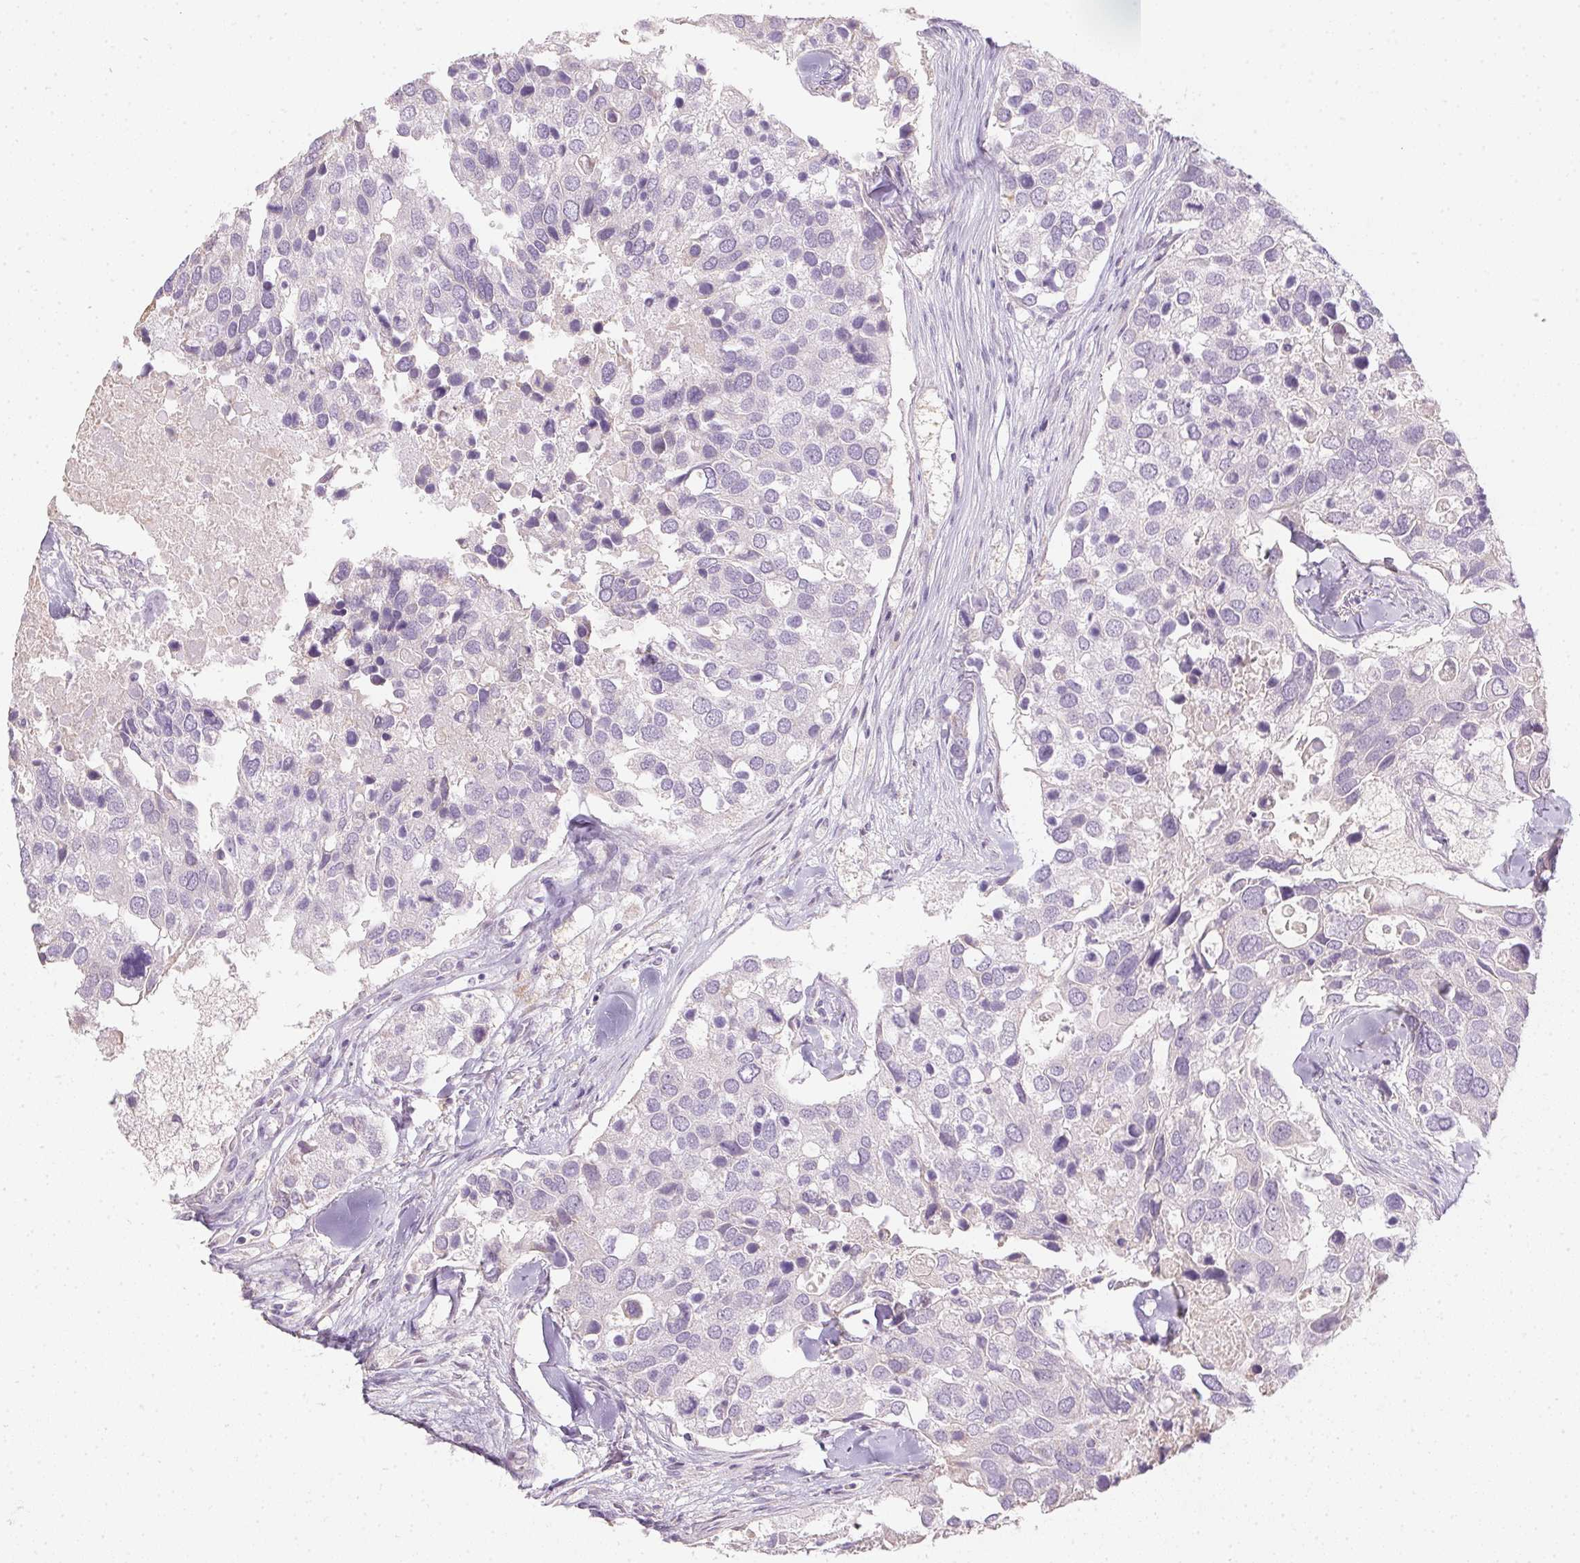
{"staining": {"intensity": "negative", "quantity": "none", "location": "none"}, "tissue": "breast cancer", "cell_type": "Tumor cells", "image_type": "cancer", "snomed": [{"axis": "morphology", "description": "Duct carcinoma"}, {"axis": "topography", "description": "Breast"}], "caption": "The histopathology image demonstrates no significant expression in tumor cells of breast cancer (infiltrating ductal carcinoma). Brightfield microscopy of immunohistochemistry (IHC) stained with DAB (brown) and hematoxylin (blue), captured at high magnification.", "gene": "CTCFL", "patient": {"sex": "female", "age": 83}}